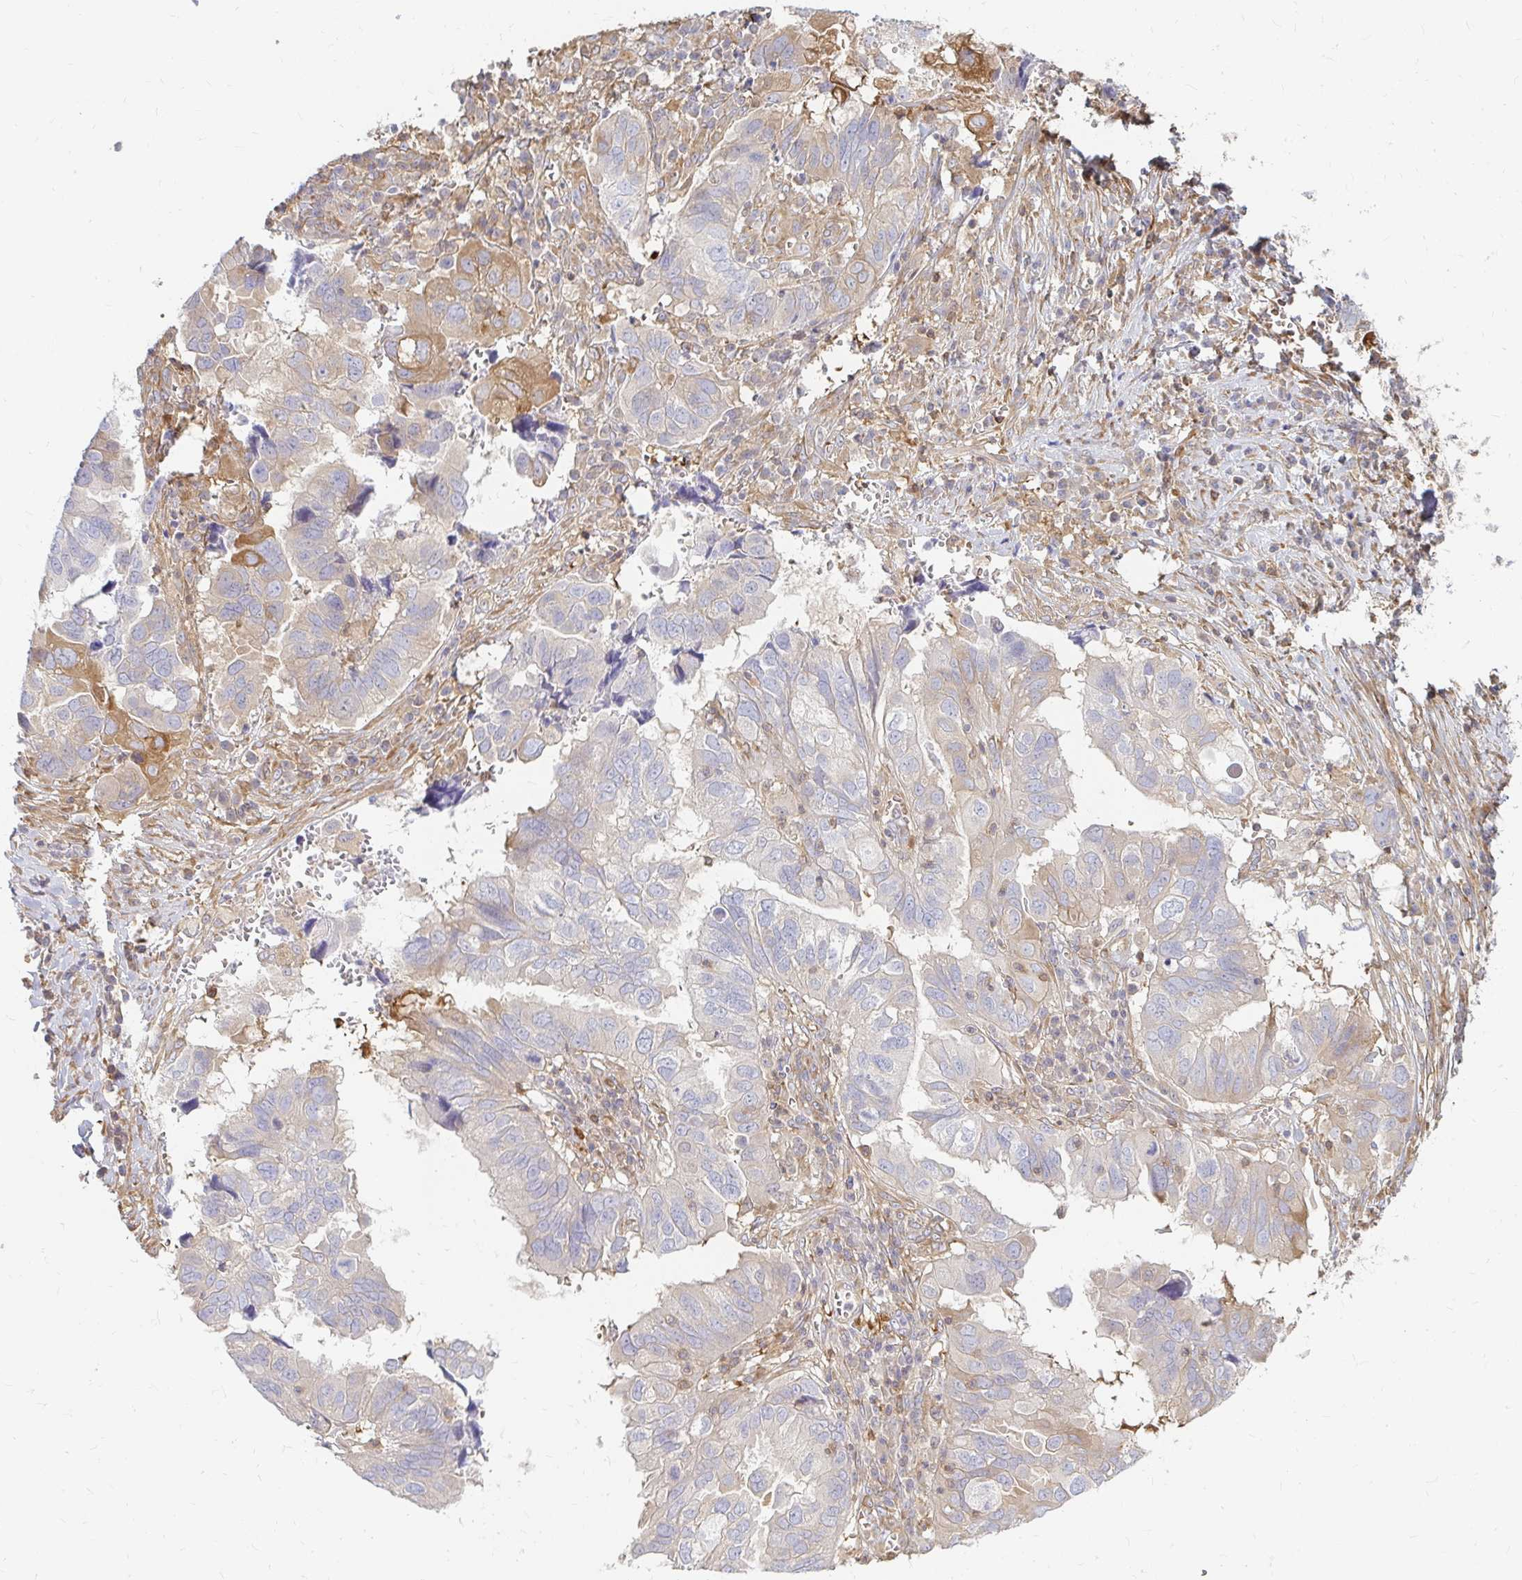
{"staining": {"intensity": "moderate", "quantity": "<25%", "location": "cytoplasmic/membranous"}, "tissue": "ovarian cancer", "cell_type": "Tumor cells", "image_type": "cancer", "snomed": [{"axis": "morphology", "description": "Cystadenocarcinoma, serous, NOS"}, {"axis": "topography", "description": "Ovary"}], "caption": "An immunohistochemistry image of tumor tissue is shown. Protein staining in brown shows moderate cytoplasmic/membranous positivity in ovarian serous cystadenocarcinoma within tumor cells.", "gene": "CAST", "patient": {"sex": "female", "age": 79}}